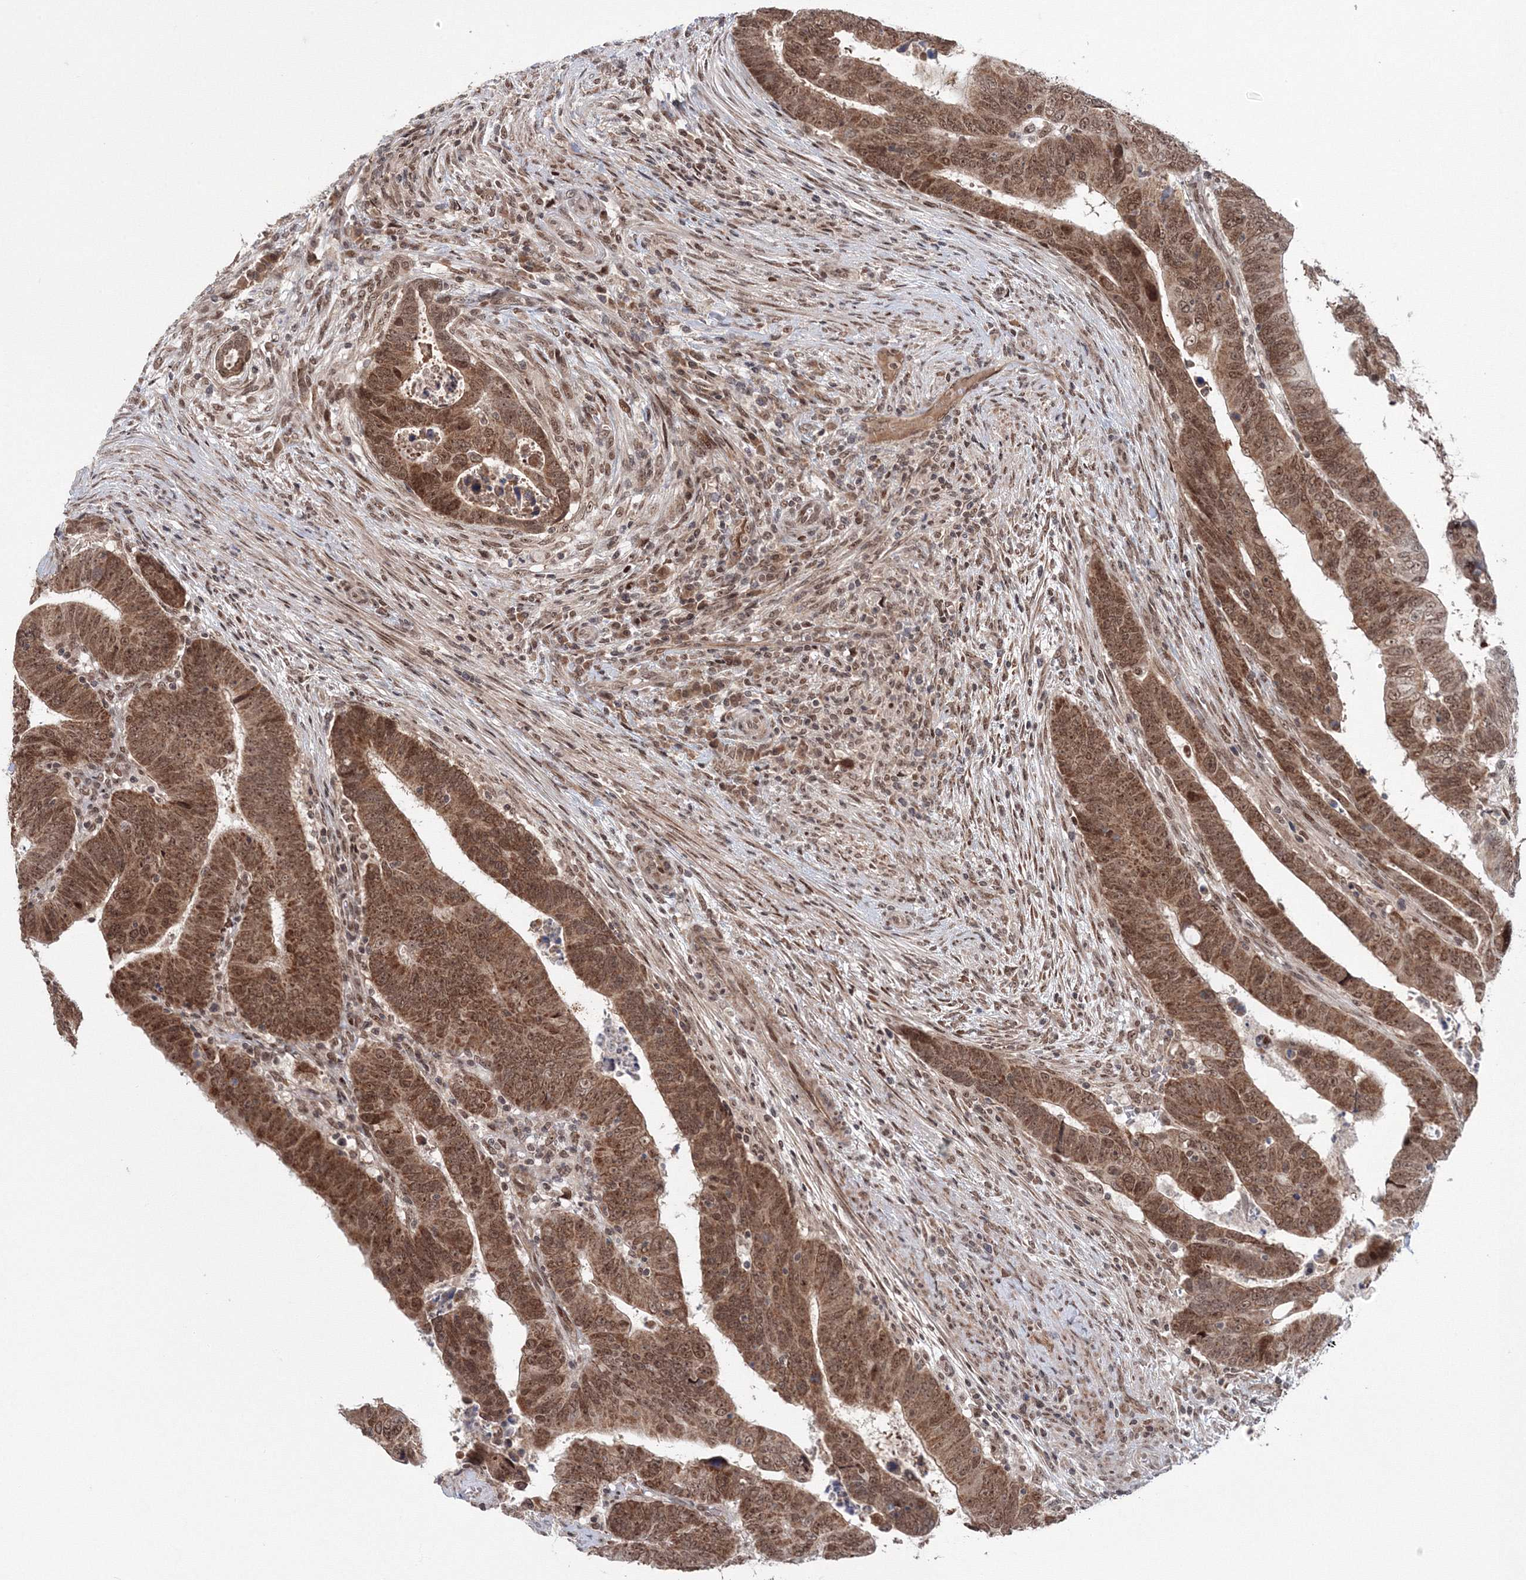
{"staining": {"intensity": "moderate", "quantity": ">75%", "location": "cytoplasmic/membranous,nuclear"}, "tissue": "colorectal cancer", "cell_type": "Tumor cells", "image_type": "cancer", "snomed": [{"axis": "morphology", "description": "Normal tissue, NOS"}, {"axis": "morphology", "description": "Adenocarcinoma, NOS"}, {"axis": "topography", "description": "Rectum"}], "caption": "The micrograph demonstrates a brown stain indicating the presence of a protein in the cytoplasmic/membranous and nuclear of tumor cells in colorectal cancer. The protein of interest is stained brown, and the nuclei are stained in blue (DAB (3,3'-diaminobenzidine) IHC with brightfield microscopy, high magnification).", "gene": "NOA1", "patient": {"sex": "female", "age": 65}}